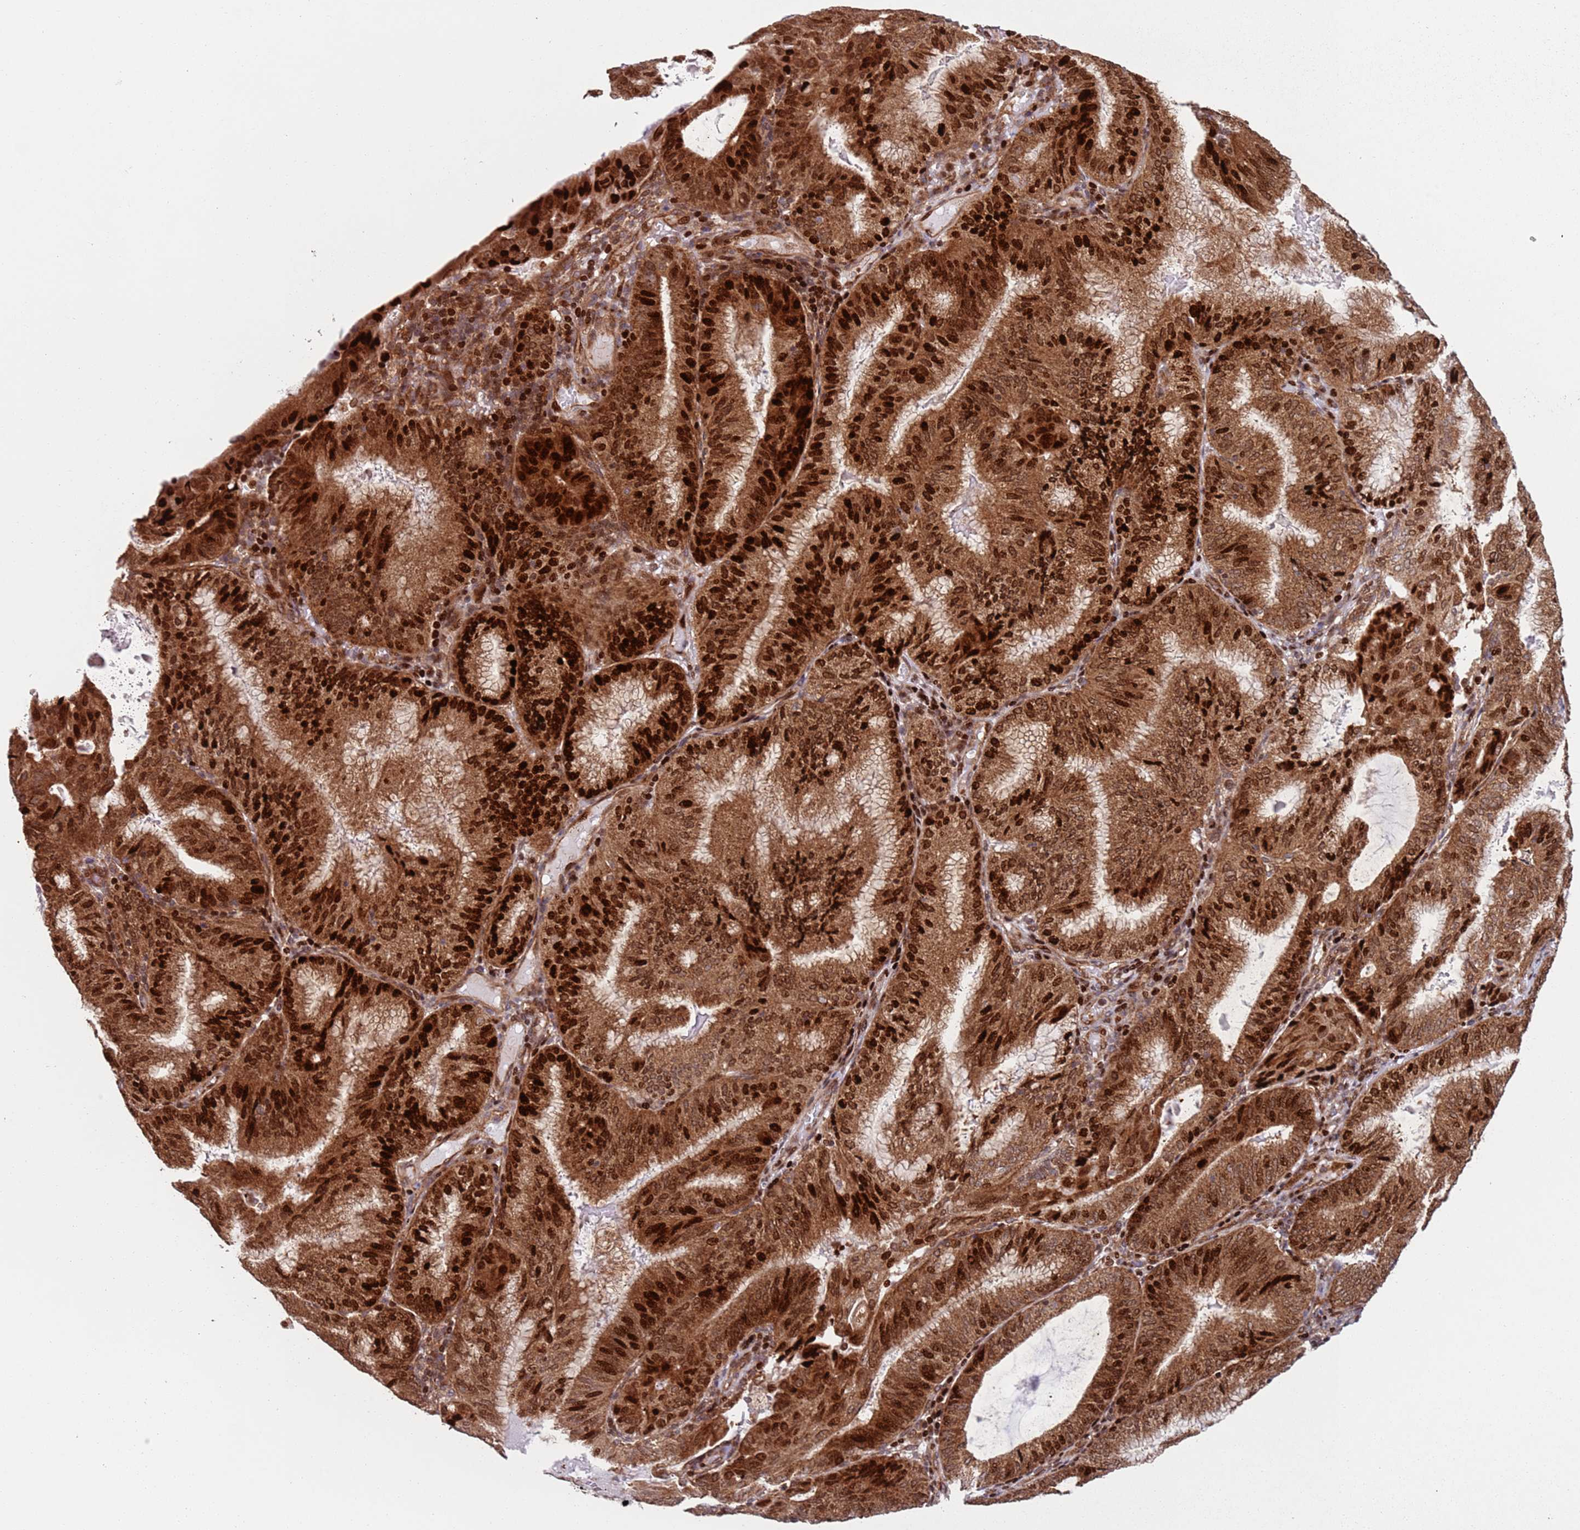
{"staining": {"intensity": "strong", "quantity": ">75%", "location": "cytoplasmic/membranous,nuclear"}, "tissue": "endometrial cancer", "cell_type": "Tumor cells", "image_type": "cancer", "snomed": [{"axis": "morphology", "description": "Adenocarcinoma, NOS"}, {"axis": "topography", "description": "Endometrium"}], "caption": "About >75% of tumor cells in human adenocarcinoma (endometrial) demonstrate strong cytoplasmic/membranous and nuclear protein expression as visualized by brown immunohistochemical staining.", "gene": "HNRNPLL", "patient": {"sex": "female", "age": 49}}